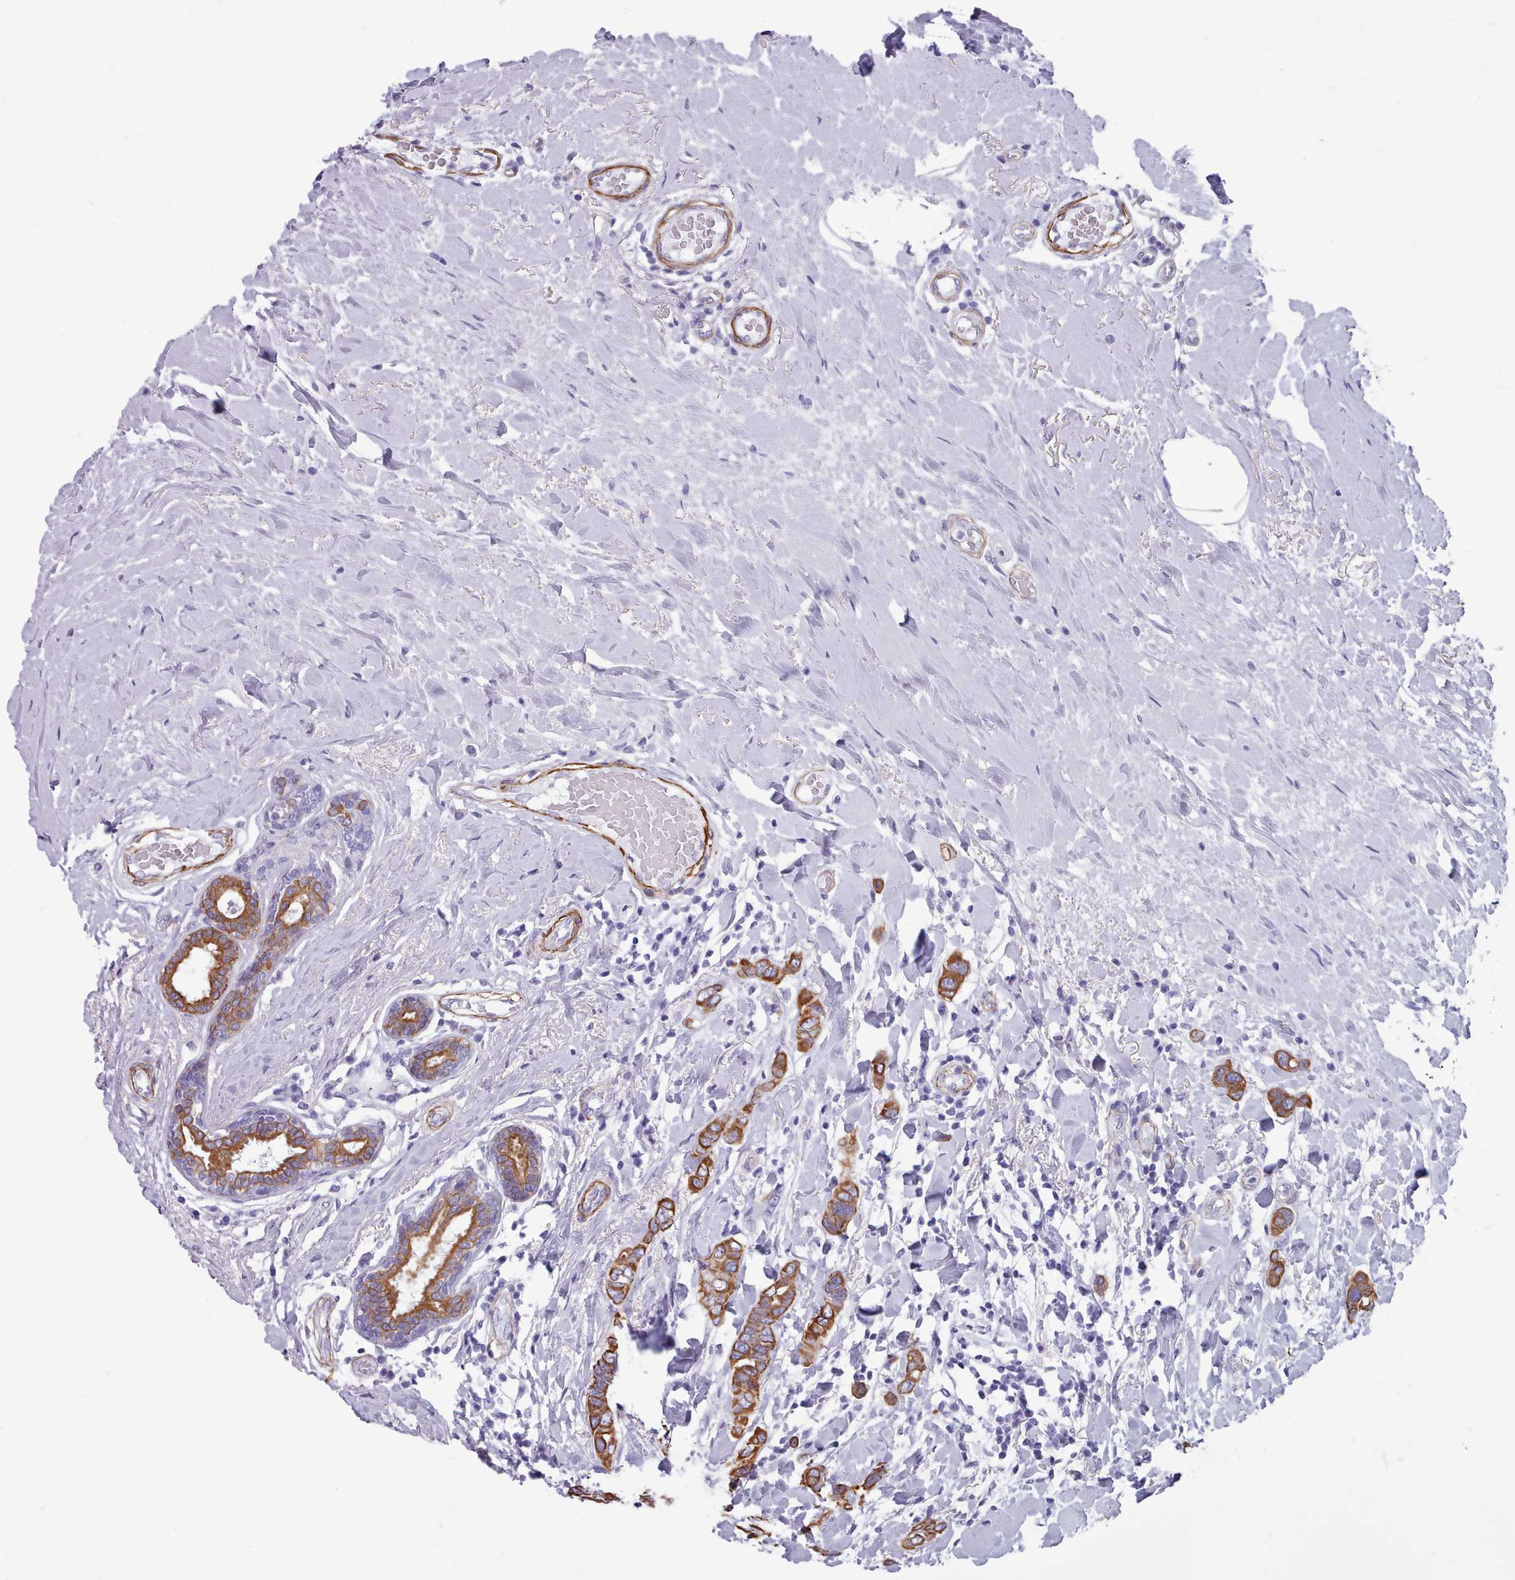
{"staining": {"intensity": "moderate", "quantity": ">75%", "location": "cytoplasmic/membranous"}, "tissue": "breast cancer", "cell_type": "Tumor cells", "image_type": "cancer", "snomed": [{"axis": "morphology", "description": "Lobular carcinoma"}, {"axis": "topography", "description": "Breast"}], "caption": "Lobular carcinoma (breast) tissue demonstrates moderate cytoplasmic/membranous expression in about >75% of tumor cells The staining was performed using DAB (3,3'-diaminobenzidine), with brown indicating positive protein expression. Nuclei are stained blue with hematoxylin.", "gene": "FPGS", "patient": {"sex": "female", "age": 51}}